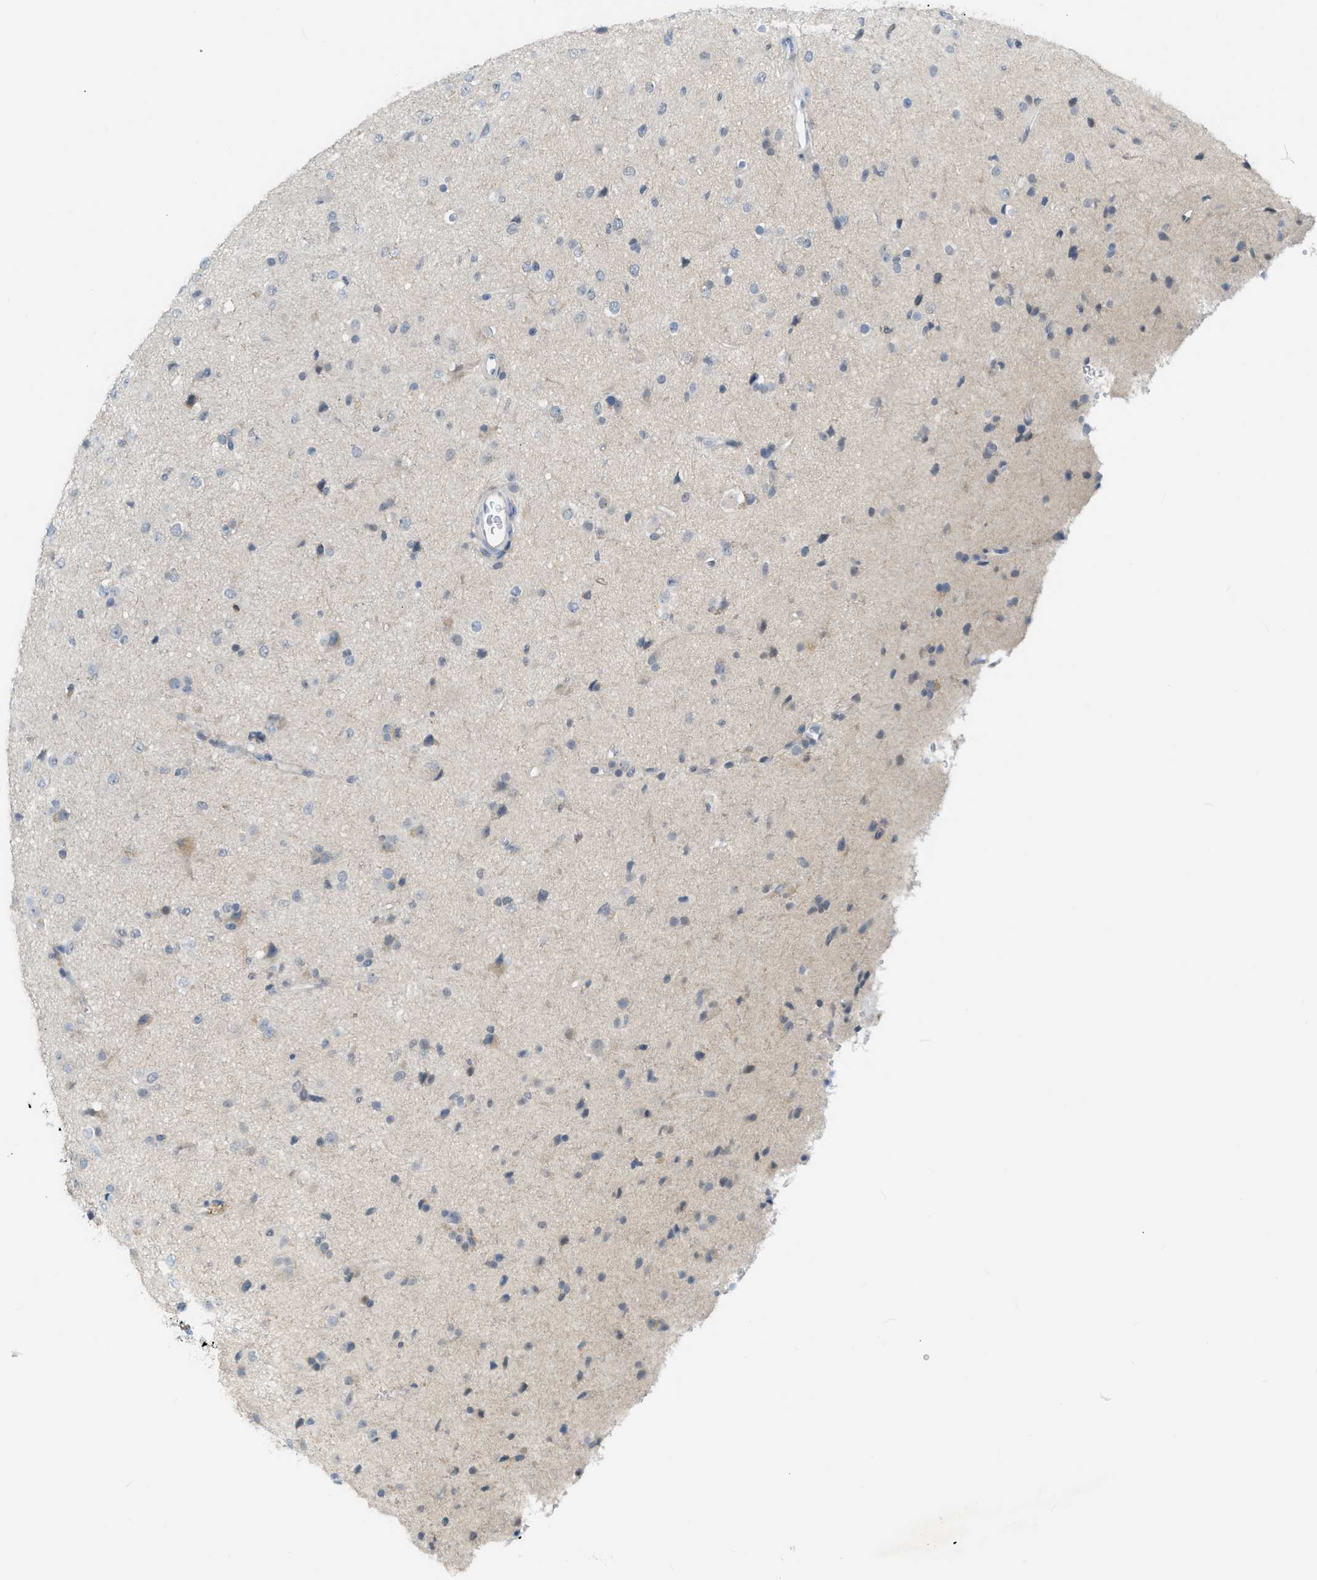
{"staining": {"intensity": "weak", "quantity": "<25%", "location": "cytoplasmic/membranous"}, "tissue": "glioma", "cell_type": "Tumor cells", "image_type": "cancer", "snomed": [{"axis": "morphology", "description": "Glioma, malignant, Low grade"}, {"axis": "topography", "description": "Brain"}], "caption": "The micrograph reveals no staining of tumor cells in glioma. (DAB IHC, high magnification).", "gene": "ZNF408", "patient": {"sex": "male", "age": 65}}